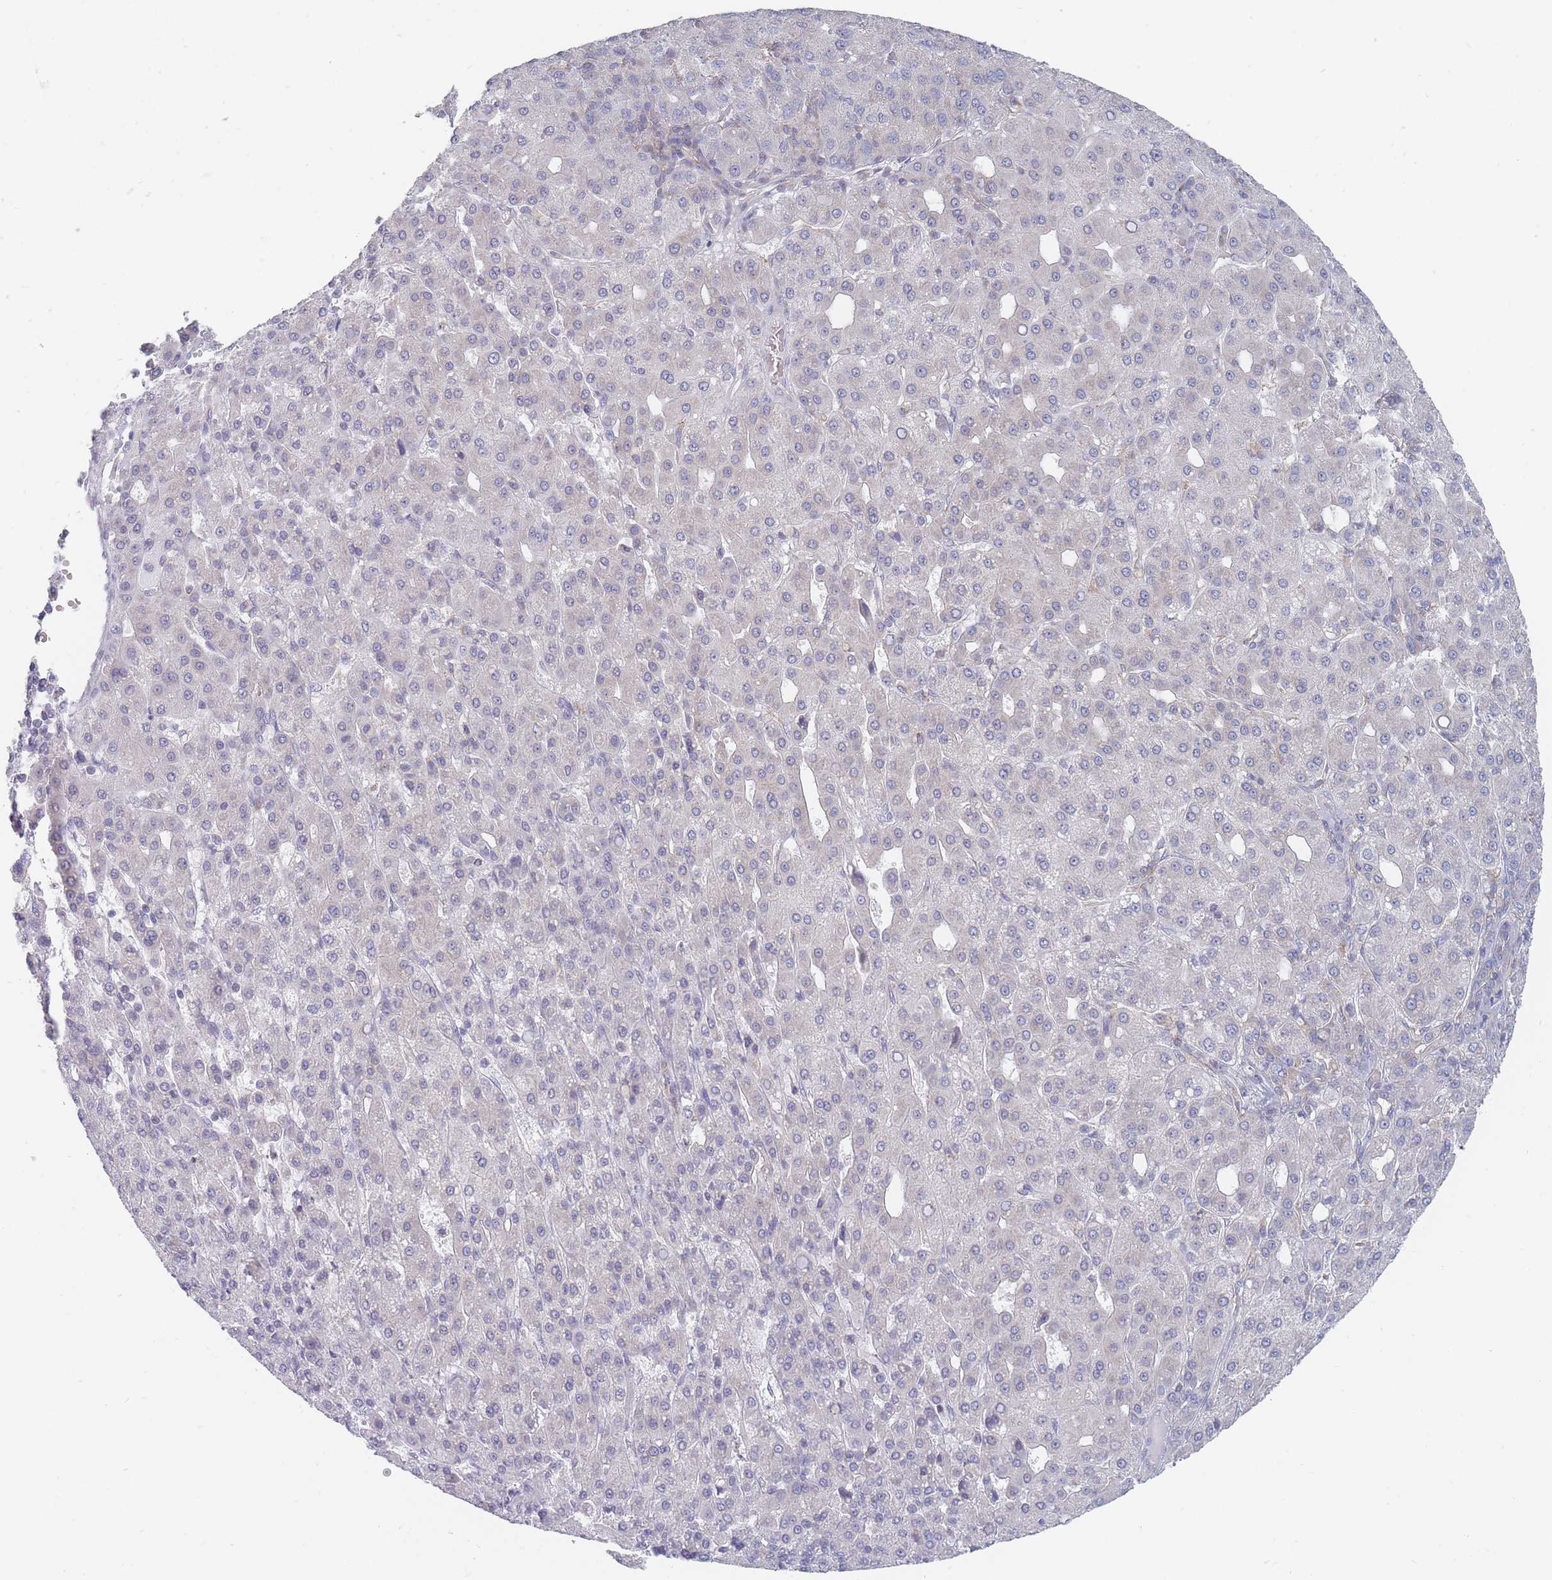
{"staining": {"intensity": "negative", "quantity": "none", "location": "none"}, "tissue": "liver cancer", "cell_type": "Tumor cells", "image_type": "cancer", "snomed": [{"axis": "morphology", "description": "Carcinoma, Hepatocellular, NOS"}, {"axis": "topography", "description": "Liver"}], "caption": "High power microscopy image of an immunohistochemistry (IHC) photomicrograph of liver cancer (hepatocellular carcinoma), revealing no significant positivity in tumor cells. (Brightfield microscopy of DAB IHC at high magnification).", "gene": "MAP1S", "patient": {"sex": "male", "age": 65}}